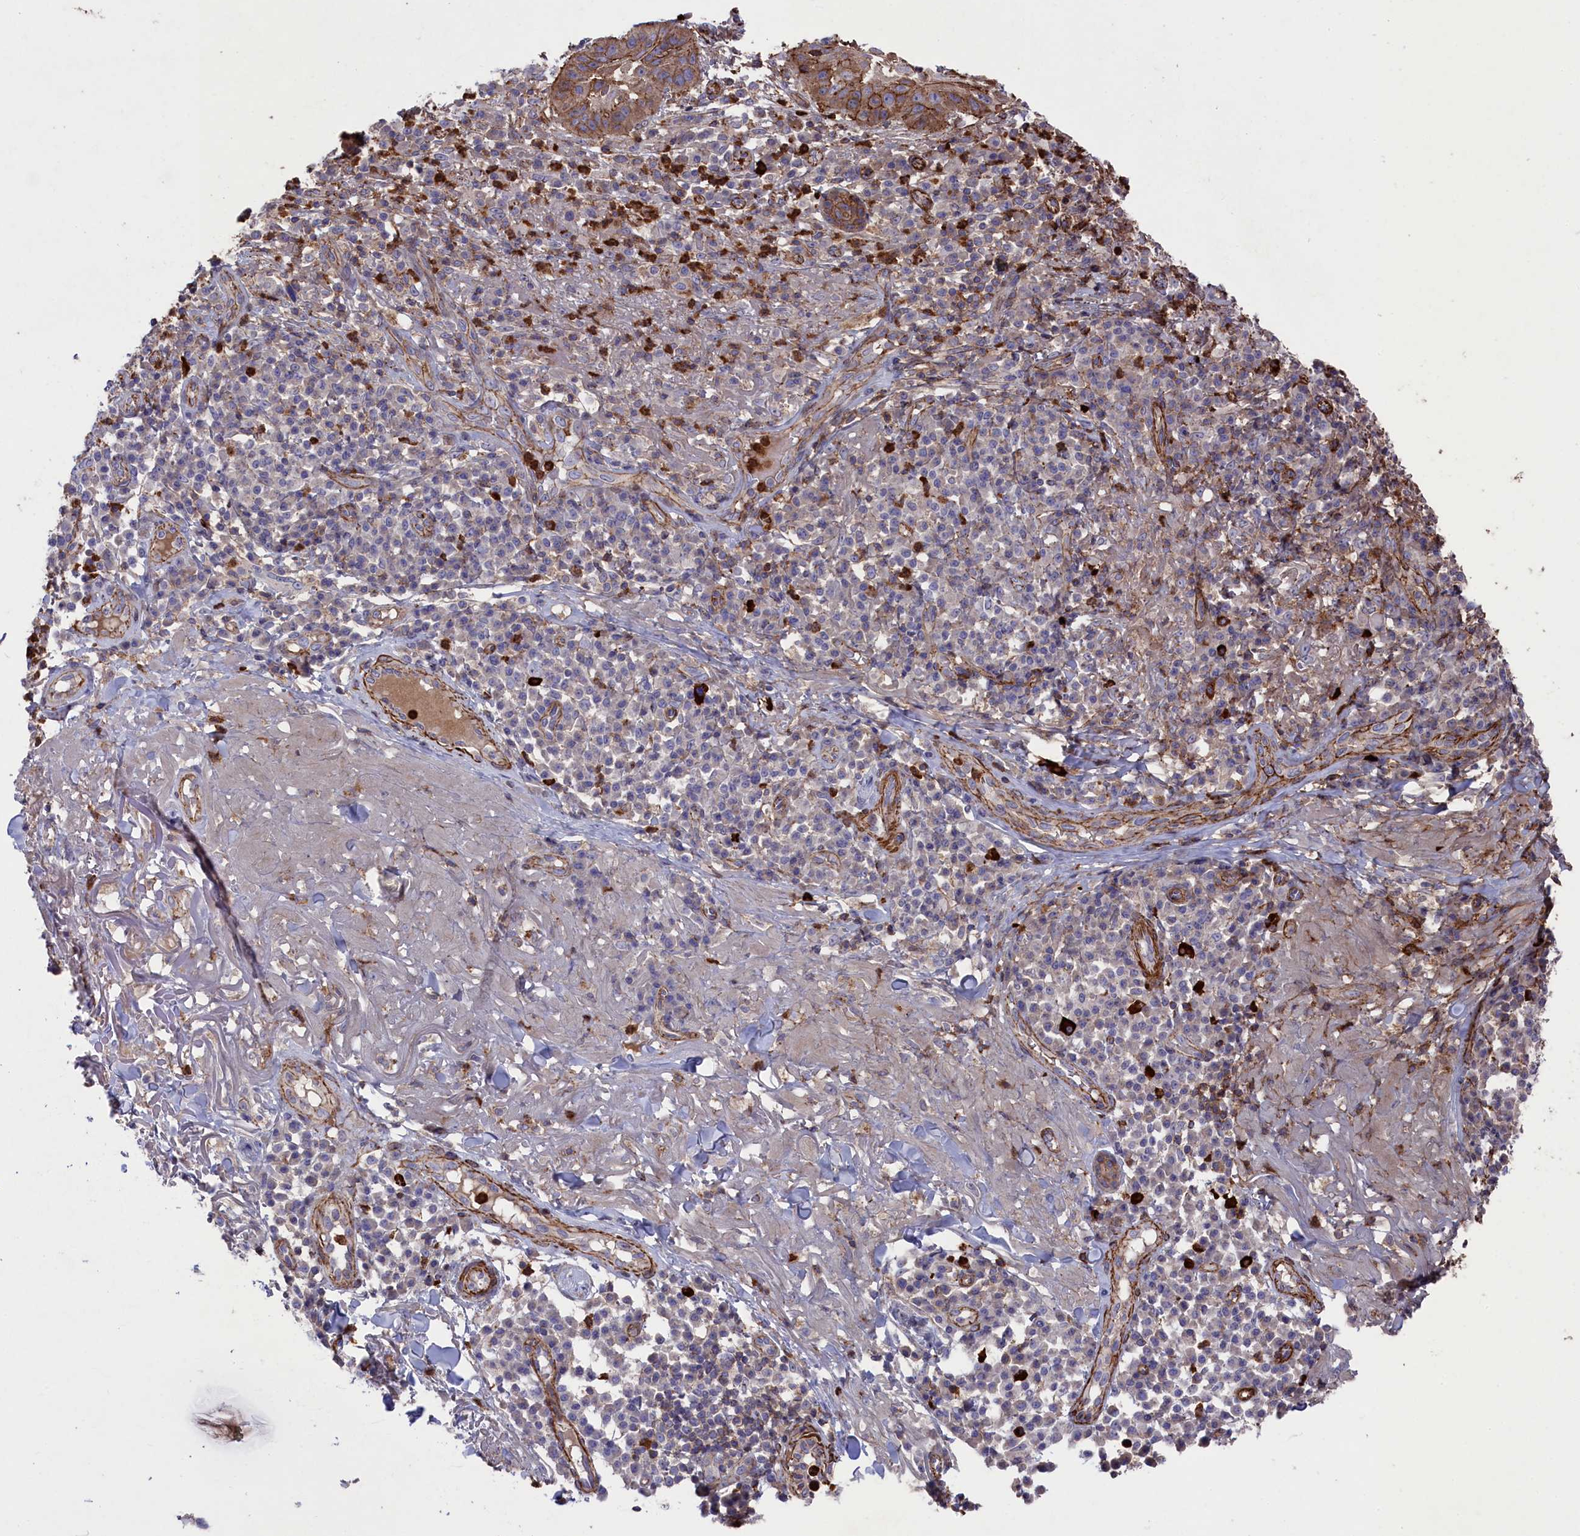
{"staining": {"intensity": "moderate", "quantity": ">75%", "location": "cytoplasmic/membranous"}, "tissue": "skin cancer", "cell_type": "Tumor cells", "image_type": "cancer", "snomed": [{"axis": "morphology", "description": "Normal tissue, NOS"}, {"axis": "morphology", "description": "Basal cell carcinoma"}, {"axis": "topography", "description": "Skin"}], "caption": "Immunohistochemical staining of skin cancer reveals medium levels of moderate cytoplasmic/membranous expression in about >75% of tumor cells. The staining is performed using DAB brown chromogen to label protein expression. The nuclei are counter-stained blue using hematoxylin.", "gene": "RAPSN", "patient": {"sex": "male", "age": 93}}